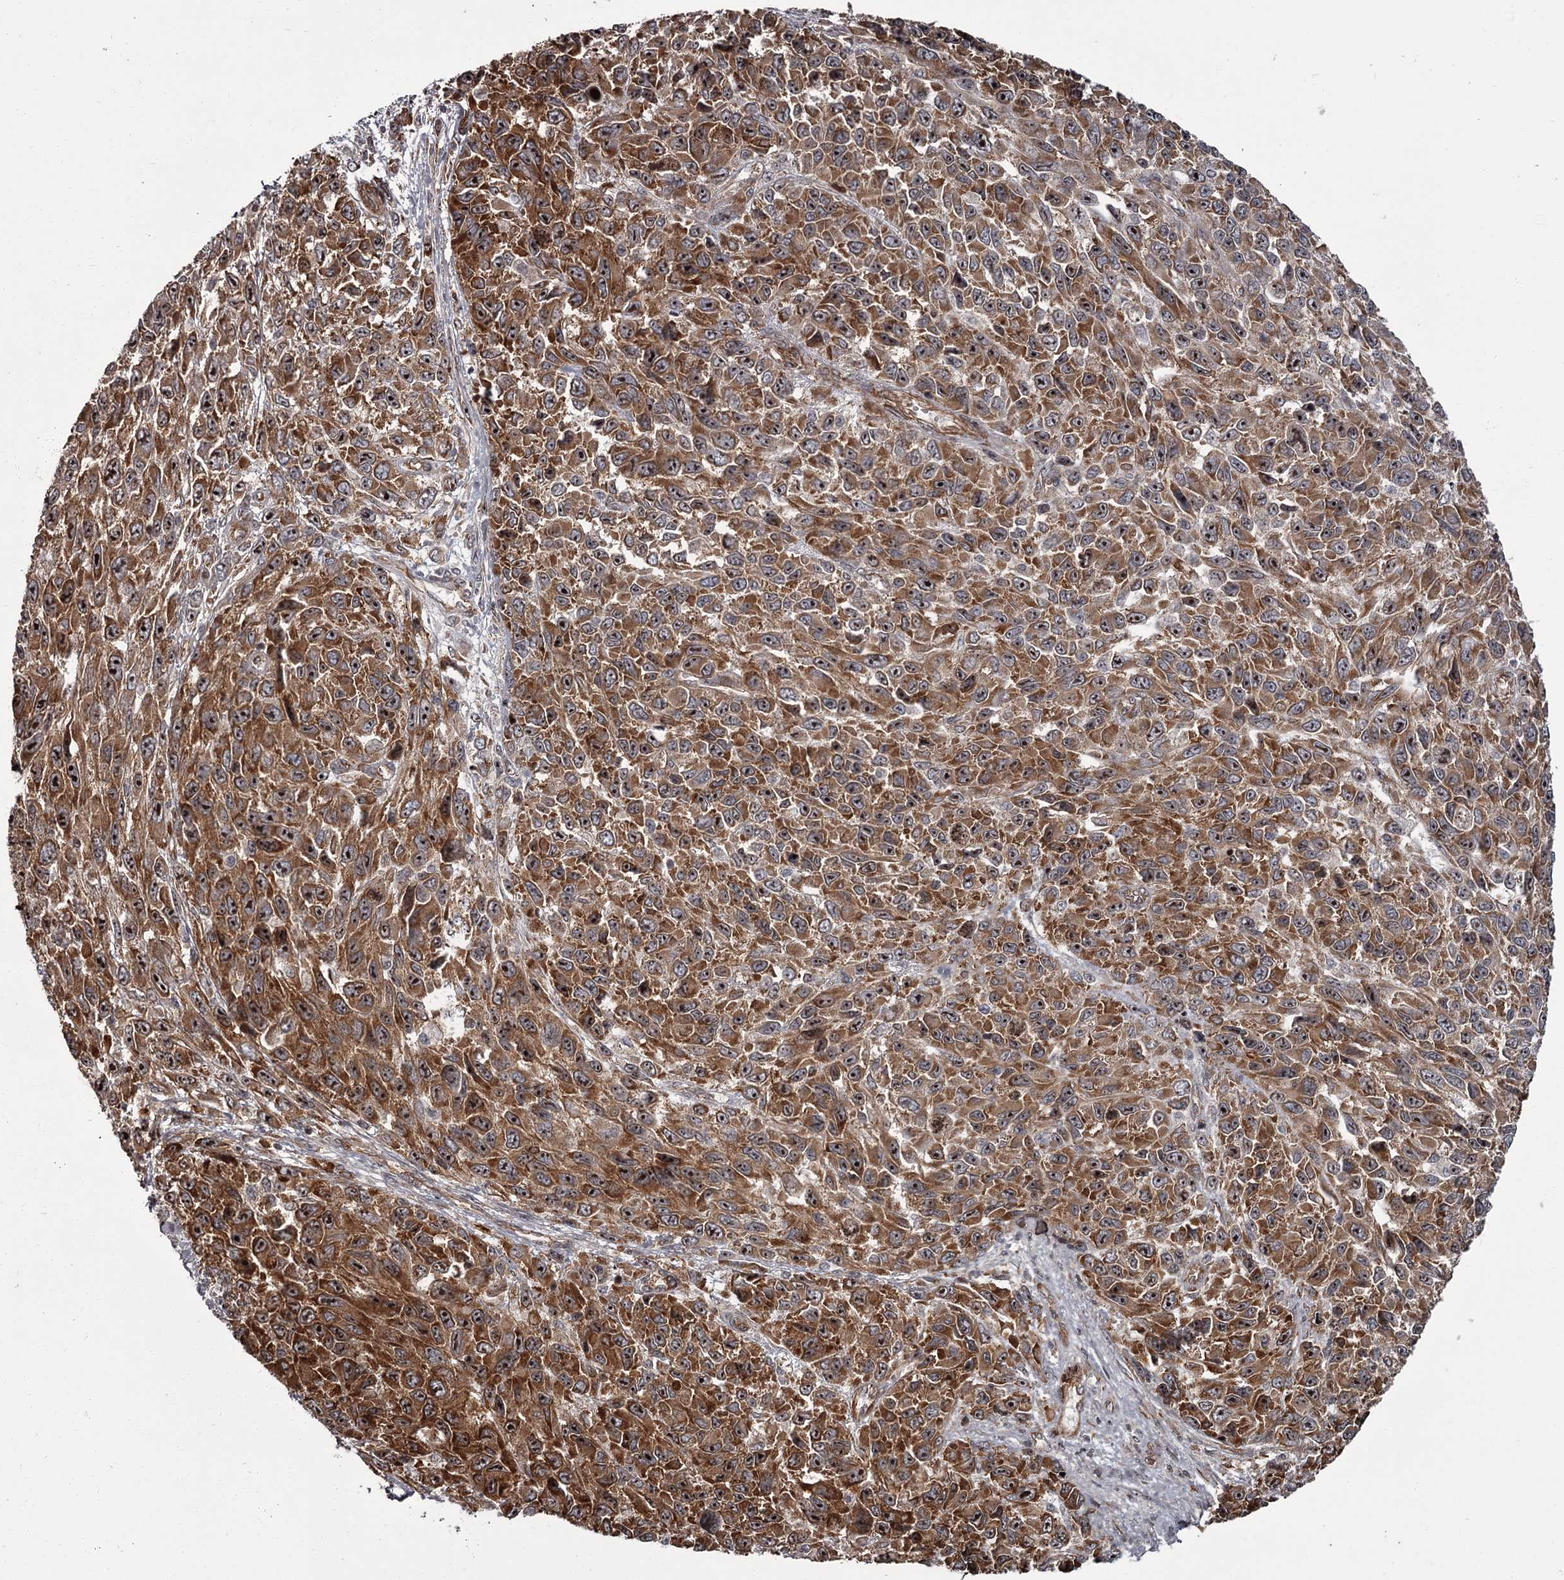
{"staining": {"intensity": "strong", "quantity": ">75%", "location": "cytoplasmic/membranous,nuclear"}, "tissue": "melanoma", "cell_type": "Tumor cells", "image_type": "cancer", "snomed": [{"axis": "morphology", "description": "Normal tissue, NOS"}, {"axis": "morphology", "description": "Malignant melanoma, NOS"}, {"axis": "topography", "description": "Skin"}], "caption": "A histopathology image of melanoma stained for a protein demonstrates strong cytoplasmic/membranous and nuclear brown staining in tumor cells. Nuclei are stained in blue.", "gene": "THAP9", "patient": {"sex": "female", "age": 96}}